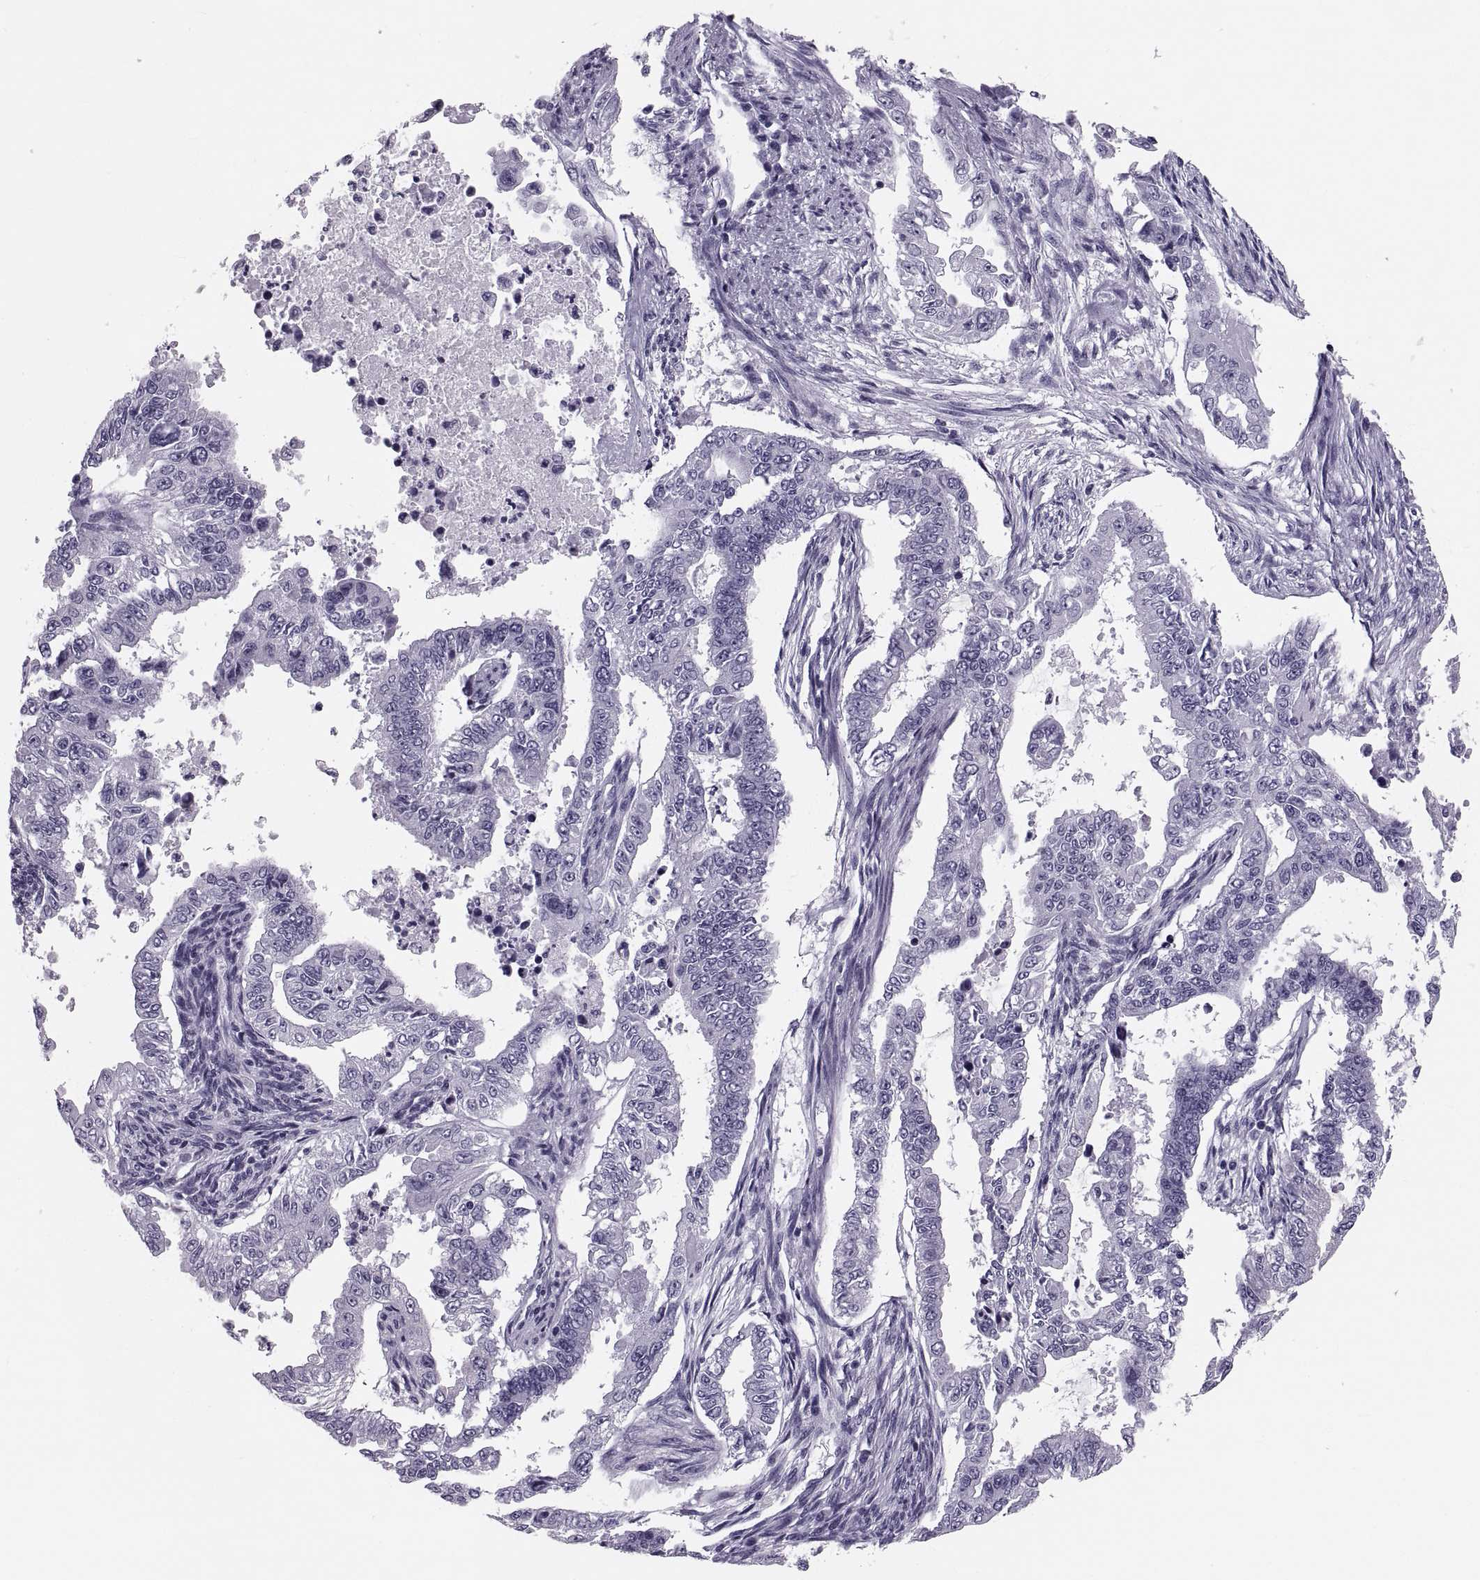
{"staining": {"intensity": "negative", "quantity": "none", "location": "none"}, "tissue": "endometrial cancer", "cell_type": "Tumor cells", "image_type": "cancer", "snomed": [{"axis": "morphology", "description": "Adenocarcinoma, NOS"}, {"axis": "topography", "description": "Uterus"}], "caption": "This is a photomicrograph of IHC staining of endometrial adenocarcinoma, which shows no positivity in tumor cells. (DAB immunohistochemistry visualized using brightfield microscopy, high magnification).", "gene": "CRISP1", "patient": {"sex": "female", "age": 59}}